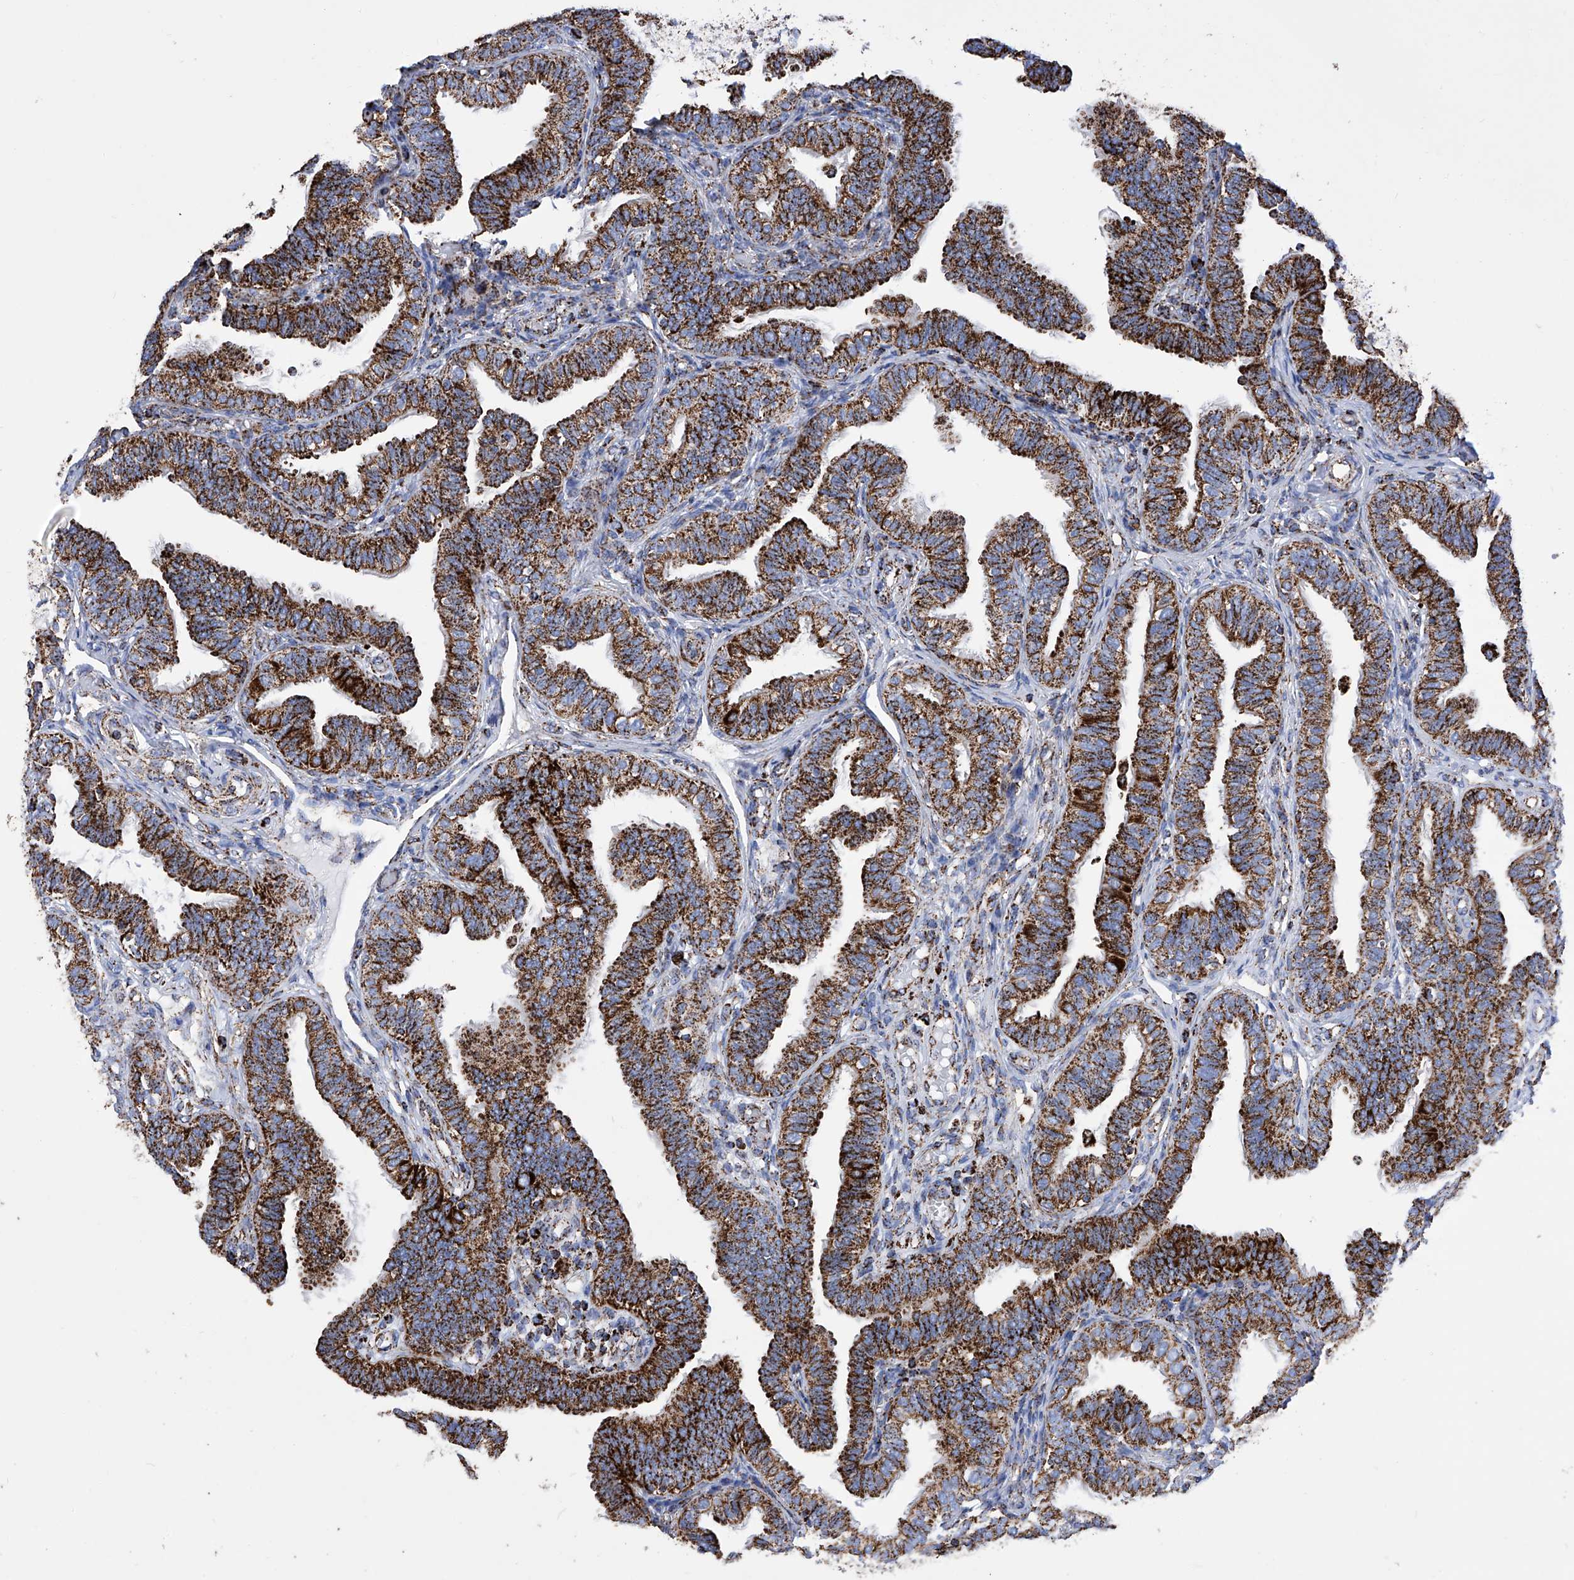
{"staining": {"intensity": "strong", "quantity": ">75%", "location": "cytoplasmic/membranous"}, "tissue": "fallopian tube", "cell_type": "Glandular cells", "image_type": "normal", "snomed": [{"axis": "morphology", "description": "Normal tissue, NOS"}, {"axis": "topography", "description": "Fallopian tube"}], "caption": "Approximately >75% of glandular cells in normal human fallopian tube display strong cytoplasmic/membranous protein staining as visualized by brown immunohistochemical staining.", "gene": "ATP5PF", "patient": {"sex": "female", "age": 39}}